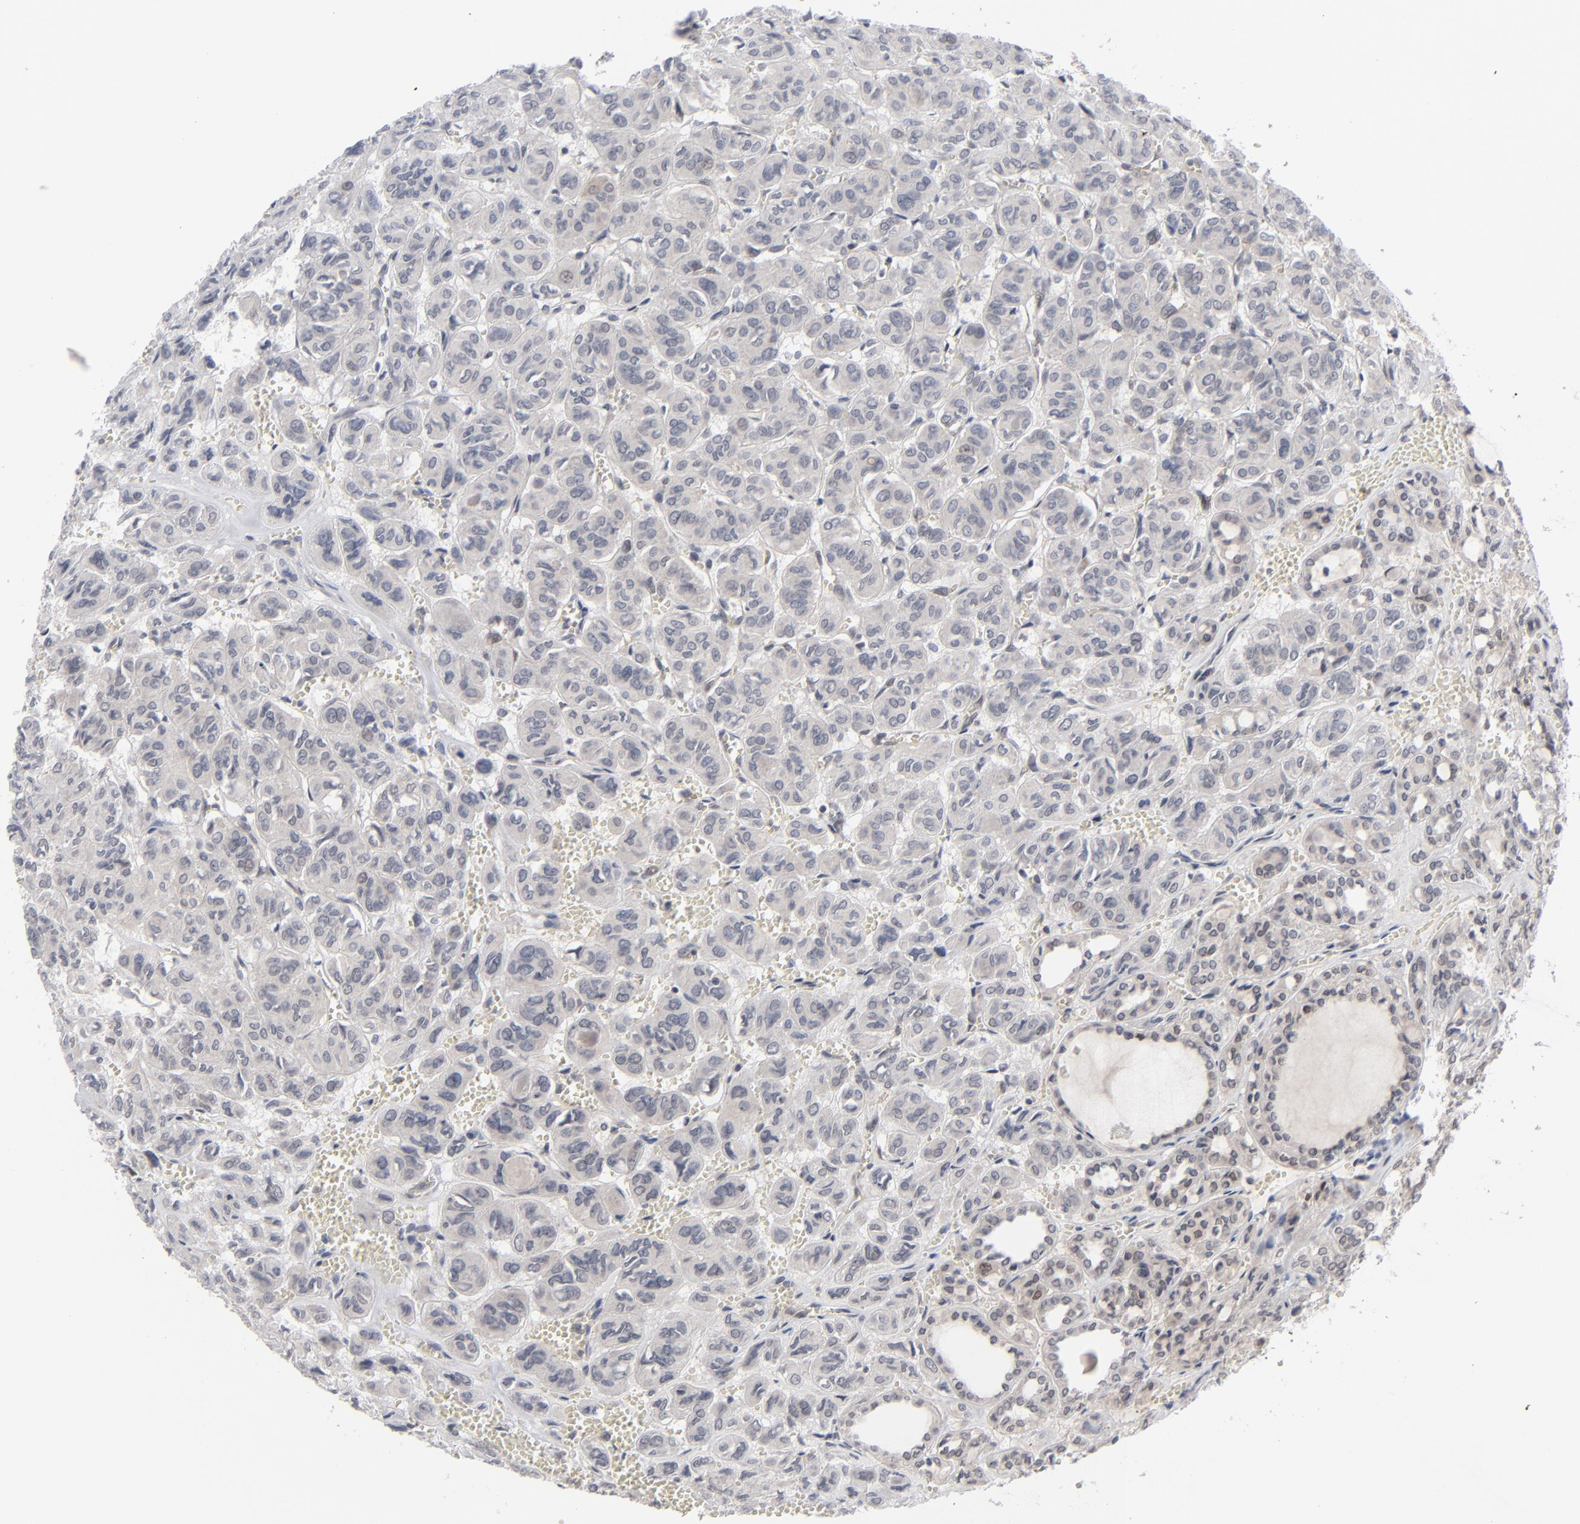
{"staining": {"intensity": "negative", "quantity": "none", "location": "none"}, "tissue": "thyroid cancer", "cell_type": "Tumor cells", "image_type": "cancer", "snomed": [{"axis": "morphology", "description": "Follicular adenoma carcinoma, NOS"}, {"axis": "topography", "description": "Thyroid gland"}], "caption": "The immunohistochemistry (IHC) image has no significant expression in tumor cells of thyroid cancer (follicular adenoma carcinoma) tissue.", "gene": "POF1B", "patient": {"sex": "female", "age": 71}}